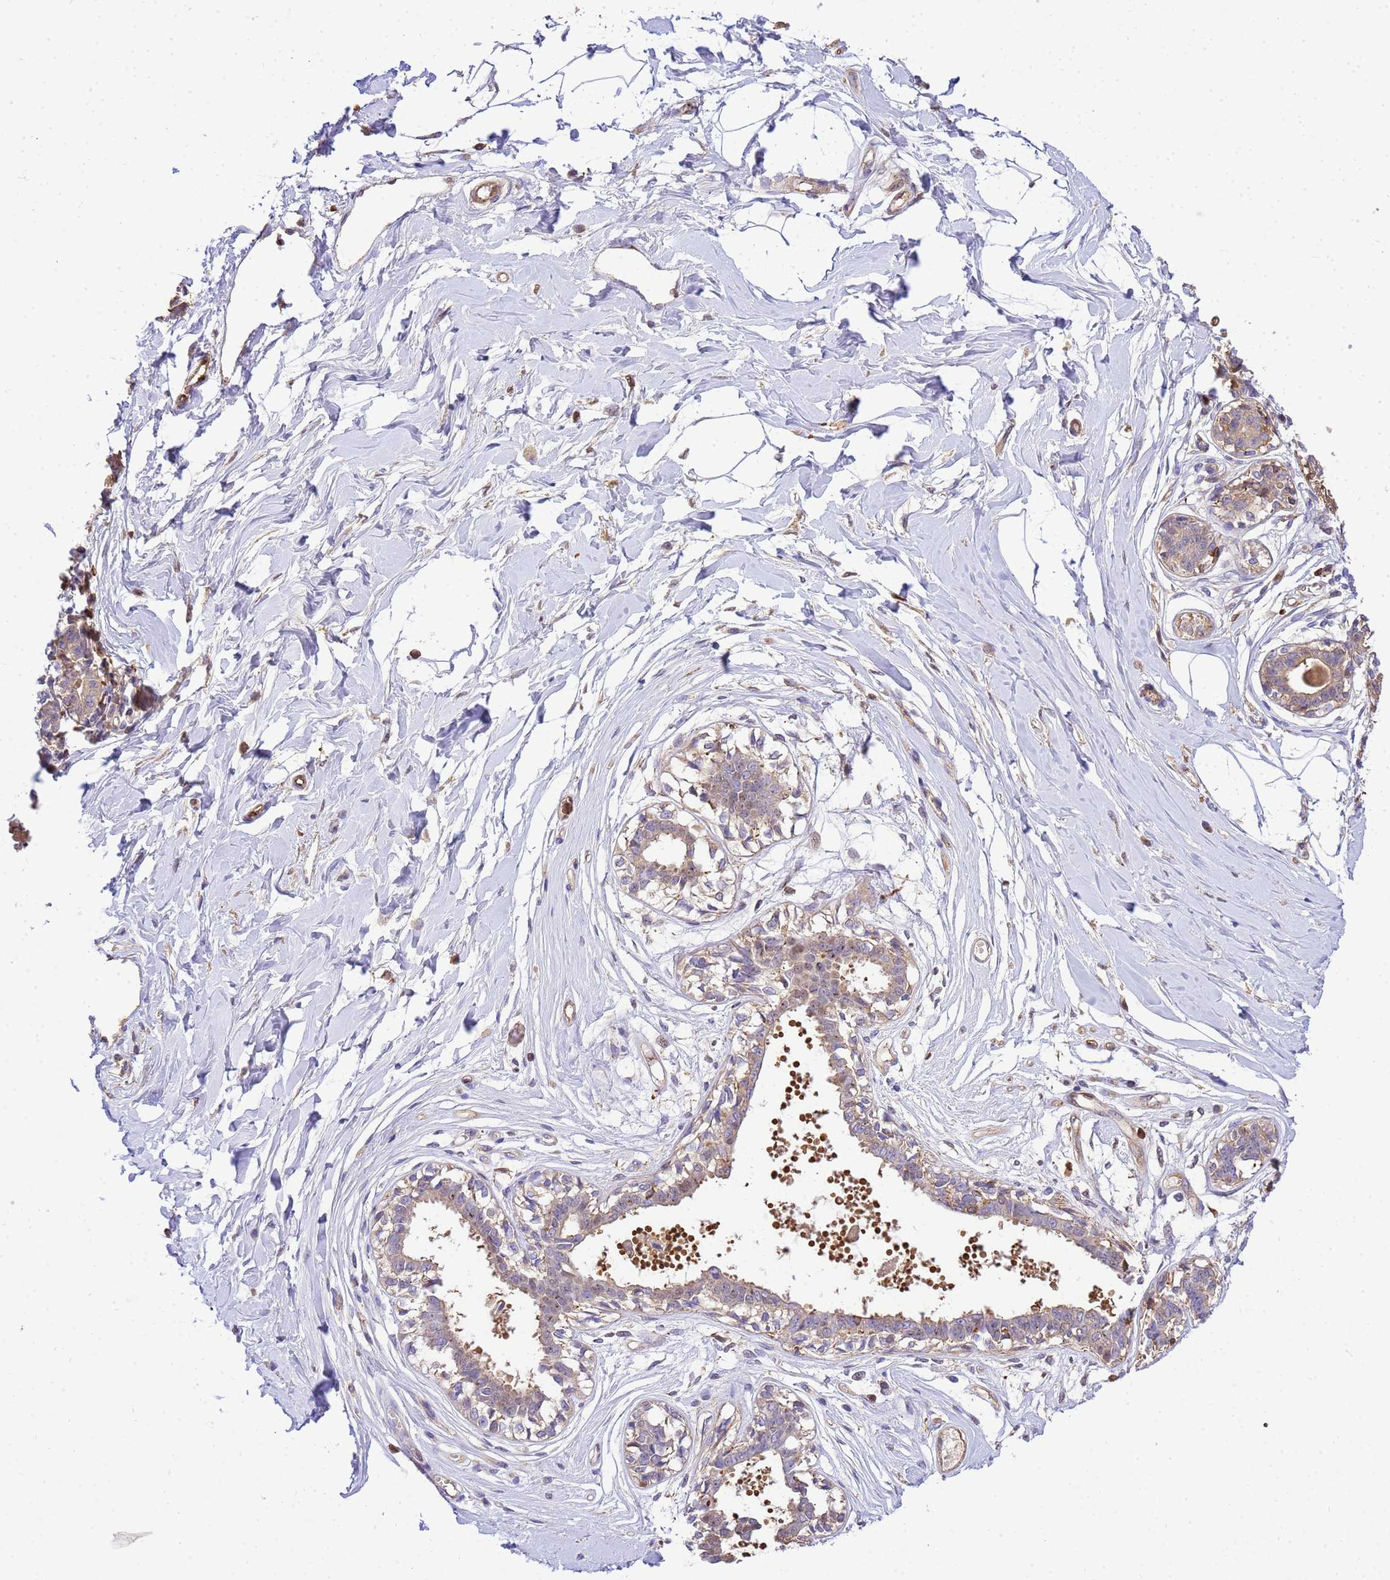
{"staining": {"intensity": "negative", "quantity": "none", "location": "none"}, "tissue": "breast", "cell_type": "Adipocytes", "image_type": "normal", "snomed": [{"axis": "morphology", "description": "Normal tissue, NOS"}, {"axis": "topography", "description": "Breast"}], "caption": "Benign breast was stained to show a protein in brown. There is no significant positivity in adipocytes.", "gene": "WDR64", "patient": {"sex": "female", "age": 45}}